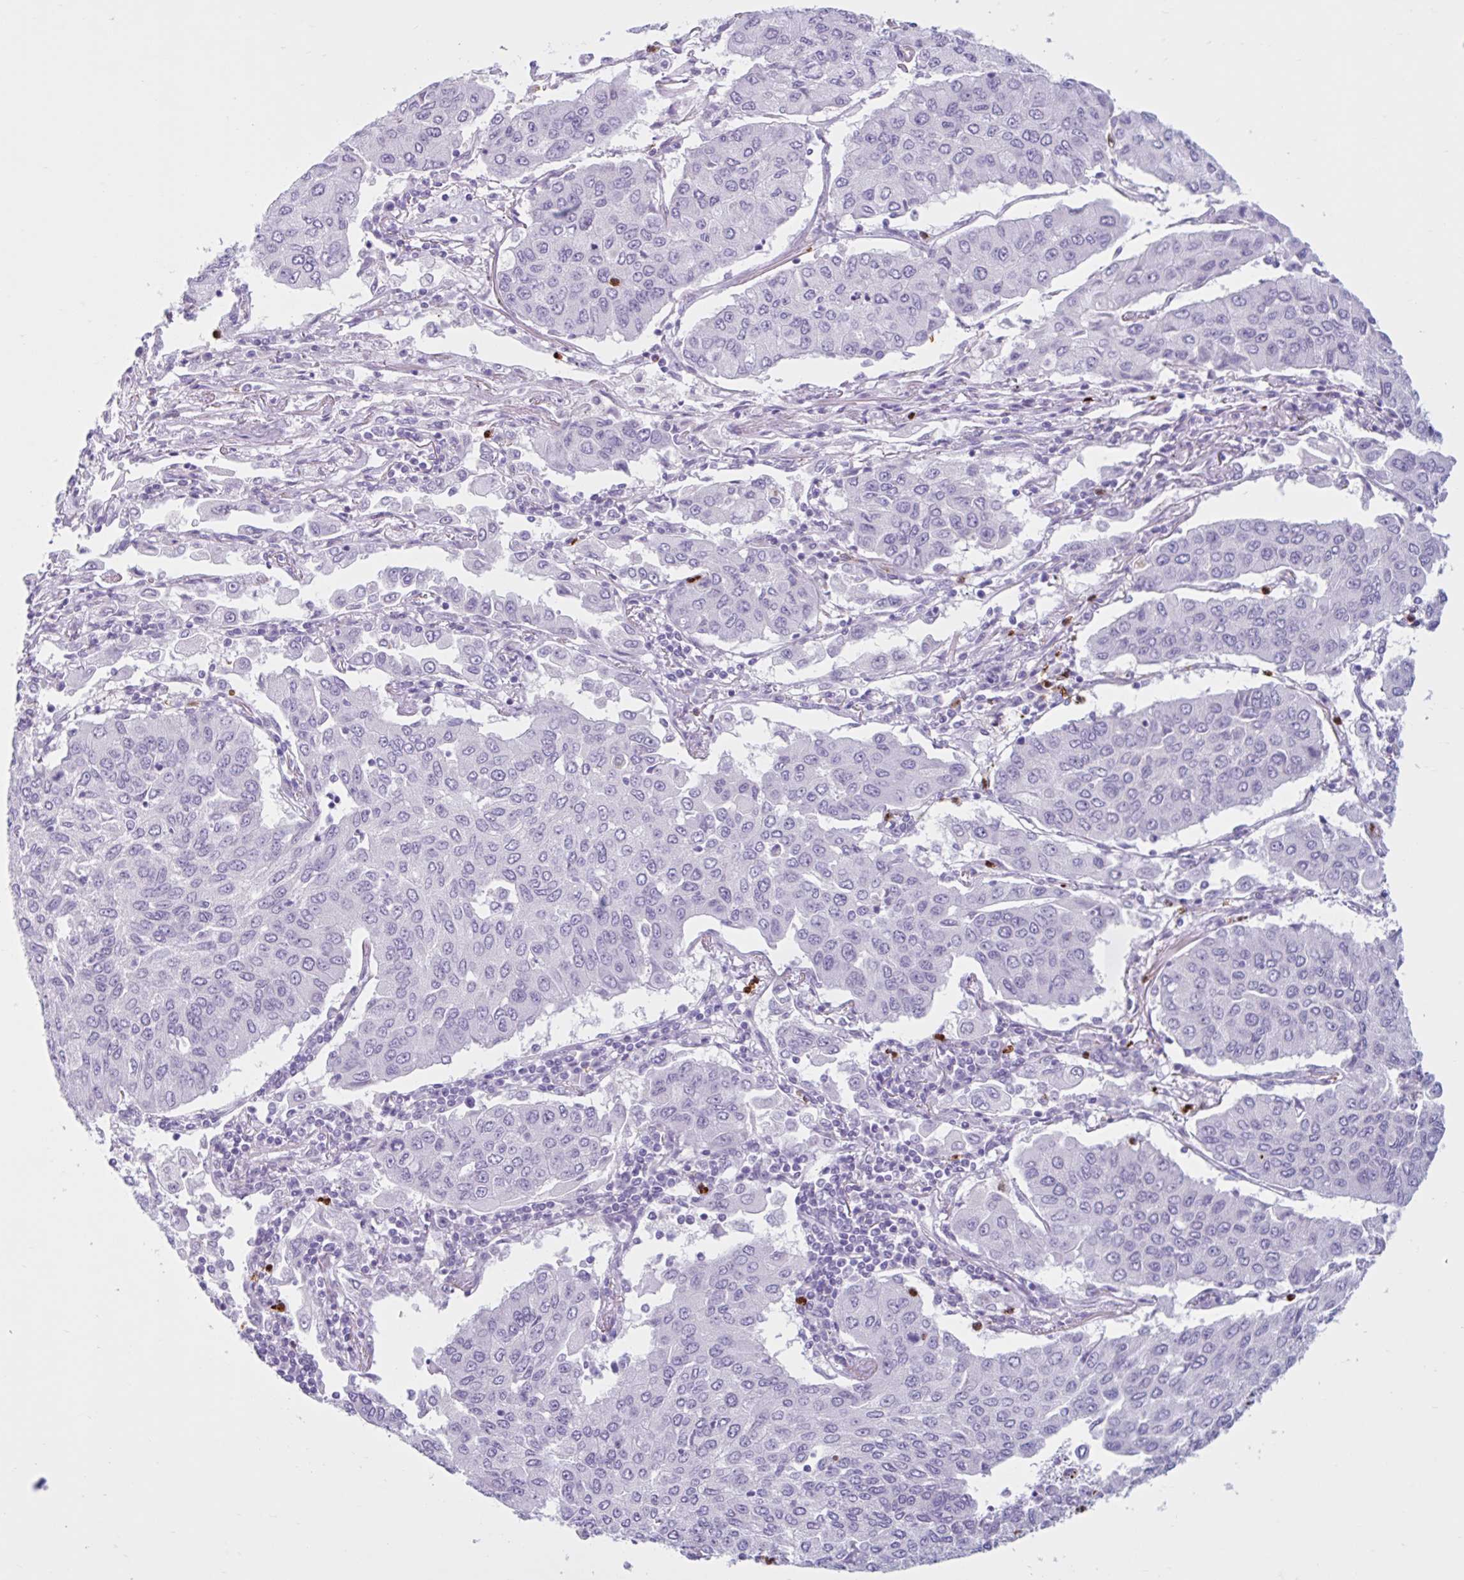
{"staining": {"intensity": "negative", "quantity": "none", "location": "none"}, "tissue": "lung cancer", "cell_type": "Tumor cells", "image_type": "cancer", "snomed": [{"axis": "morphology", "description": "Squamous cell carcinoma, NOS"}, {"axis": "topography", "description": "Lung"}], "caption": "There is no significant expression in tumor cells of lung cancer (squamous cell carcinoma). (Brightfield microscopy of DAB immunohistochemistry (IHC) at high magnification).", "gene": "CEP120", "patient": {"sex": "male", "age": 74}}